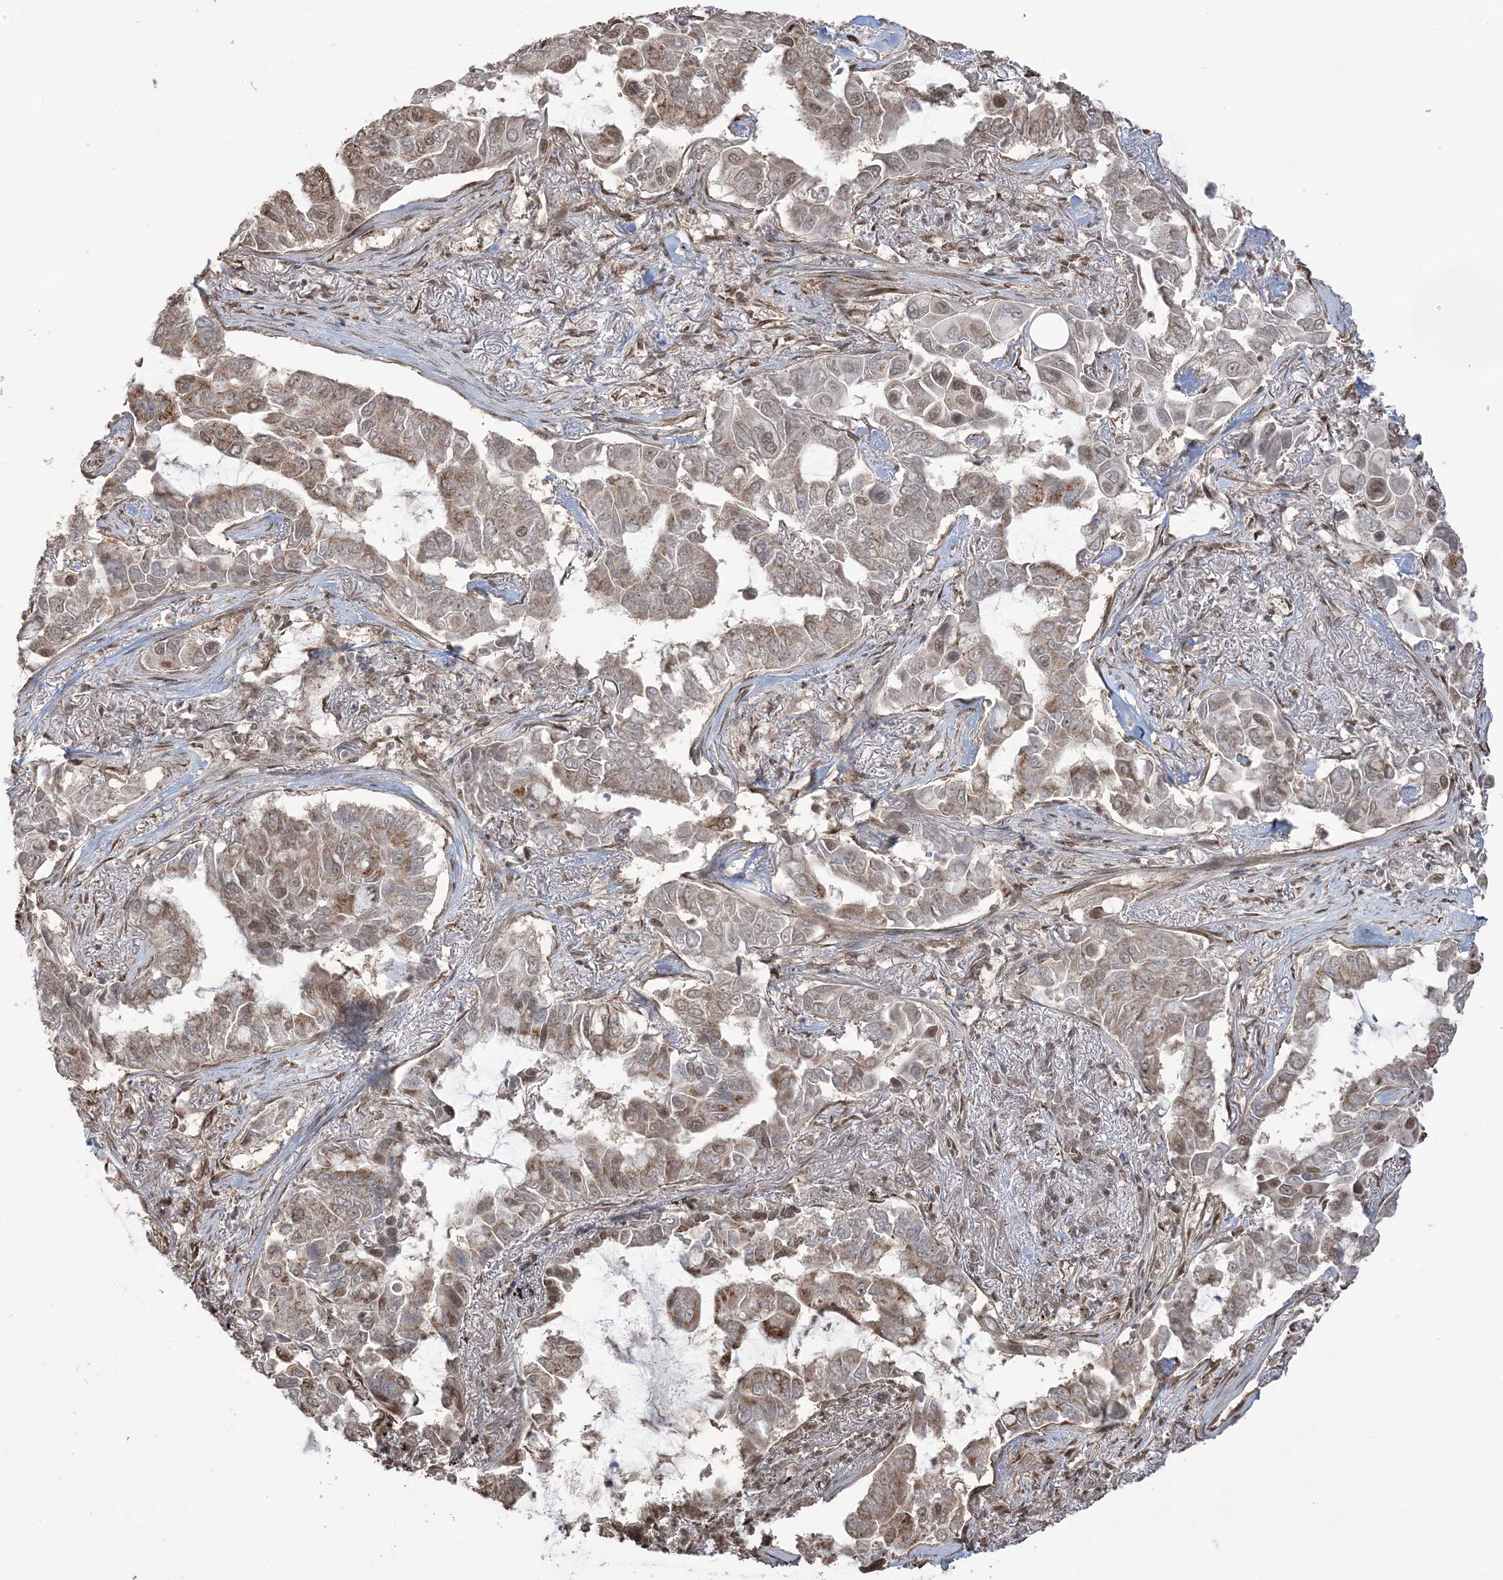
{"staining": {"intensity": "moderate", "quantity": ">75%", "location": "cytoplasmic/membranous,nuclear"}, "tissue": "lung cancer", "cell_type": "Tumor cells", "image_type": "cancer", "snomed": [{"axis": "morphology", "description": "Adenocarcinoma, NOS"}, {"axis": "topography", "description": "Lung"}], "caption": "Immunohistochemistry (IHC) photomicrograph of neoplastic tissue: lung cancer stained using immunohistochemistry (IHC) demonstrates medium levels of moderate protein expression localized specifically in the cytoplasmic/membranous and nuclear of tumor cells, appearing as a cytoplasmic/membranous and nuclear brown color.", "gene": "ZNF839", "patient": {"sex": "male", "age": 64}}